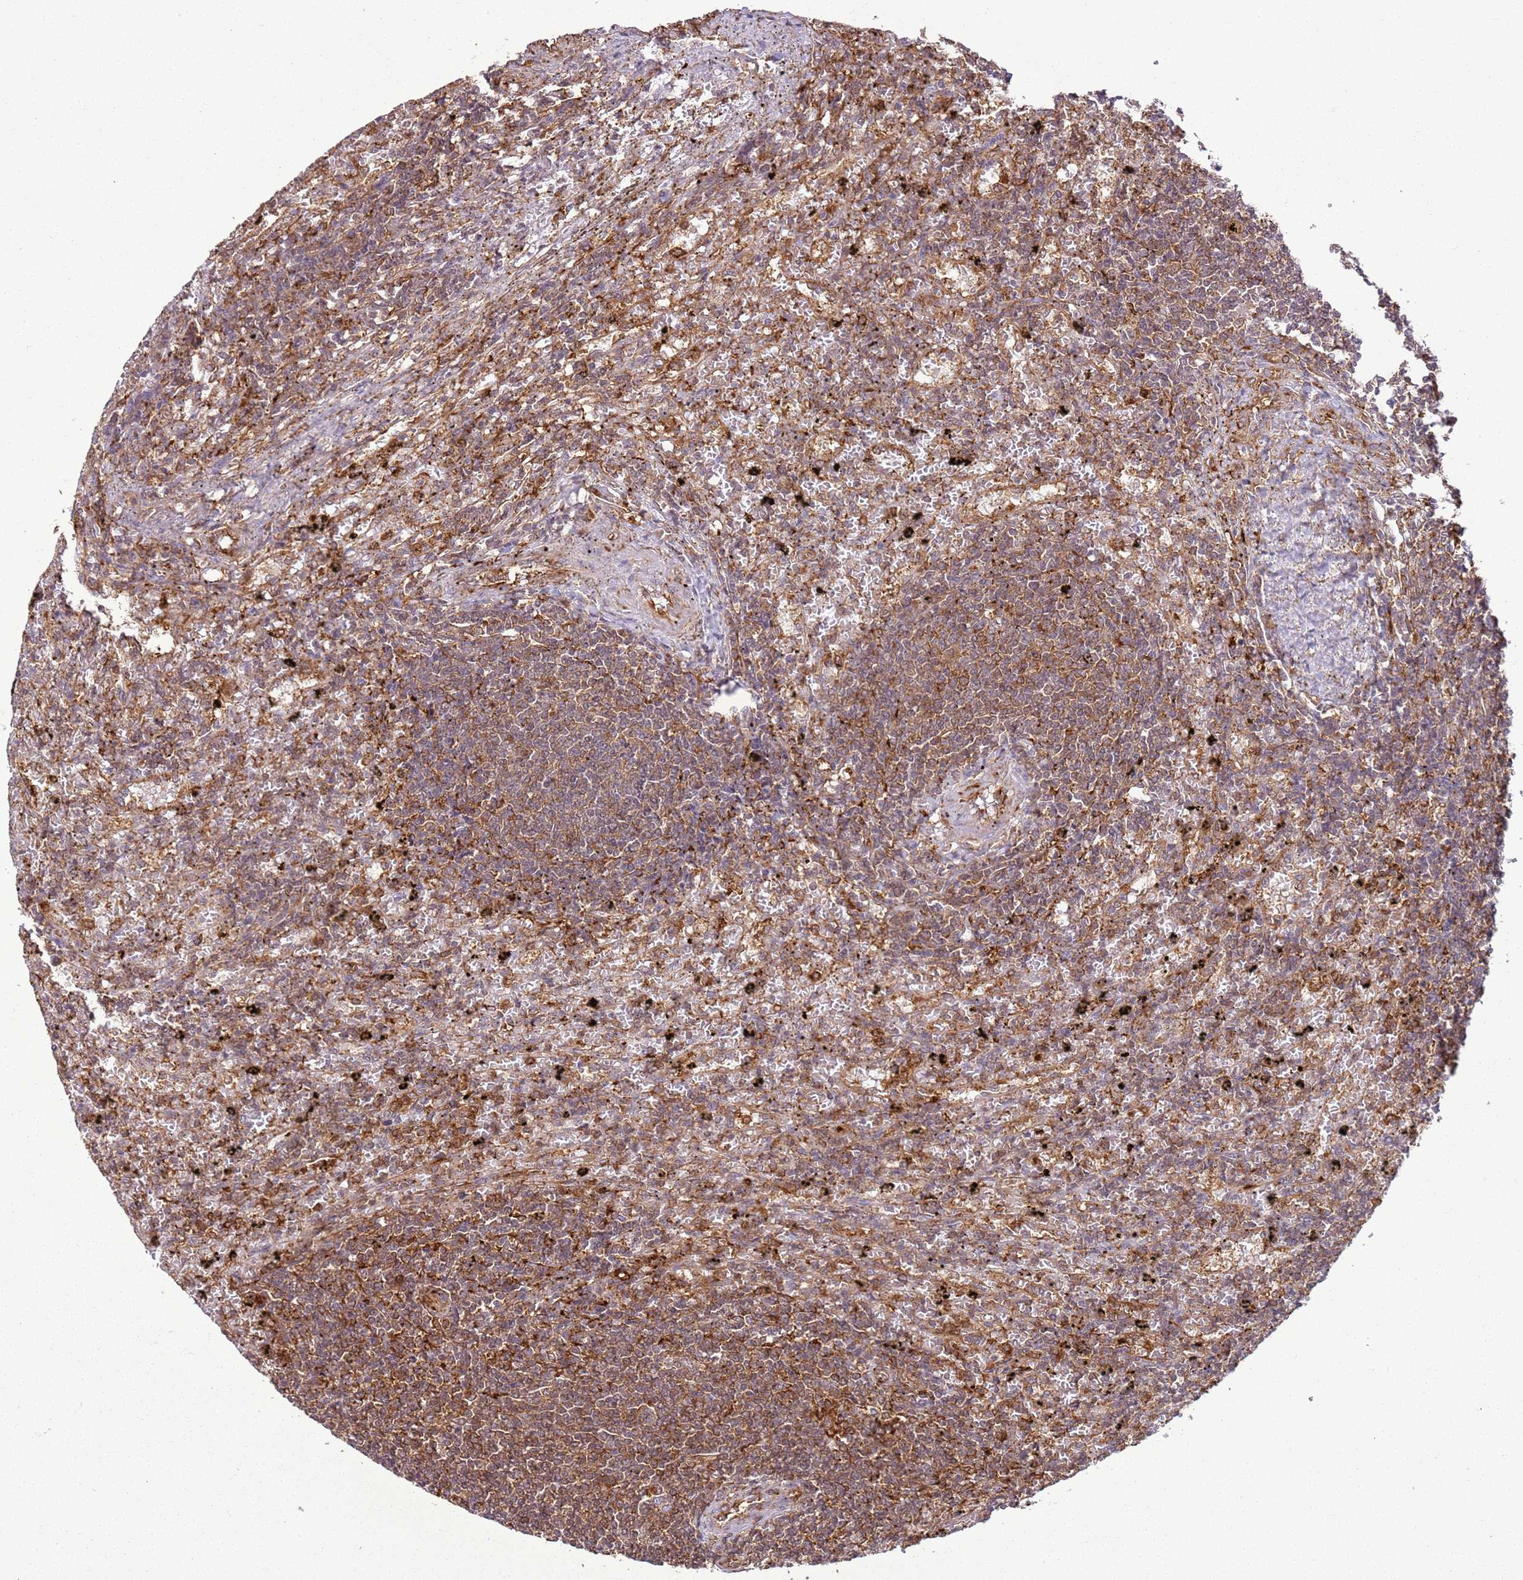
{"staining": {"intensity": "moderate", "quantity": "25%-75%", "location": "cytoplasmic/membranous"}, "tissue": "lymphoma", "cell_type": "Tumor cells", "image_type": "cancer", "snomed": [{"axis": "morphology", "description": "Malignant lymphoma, non-Hodgkin's type, Low grade"}, {"axis": "topography", "description": "Spleen"}], "caption": "A photomicrograph of lymphoma stained for a protein exhibits moderate cytoplasmic/membranous brown staining in tumor cells.", "gene": "GABRE", "patient": {"sex": "male", "age": 76}}